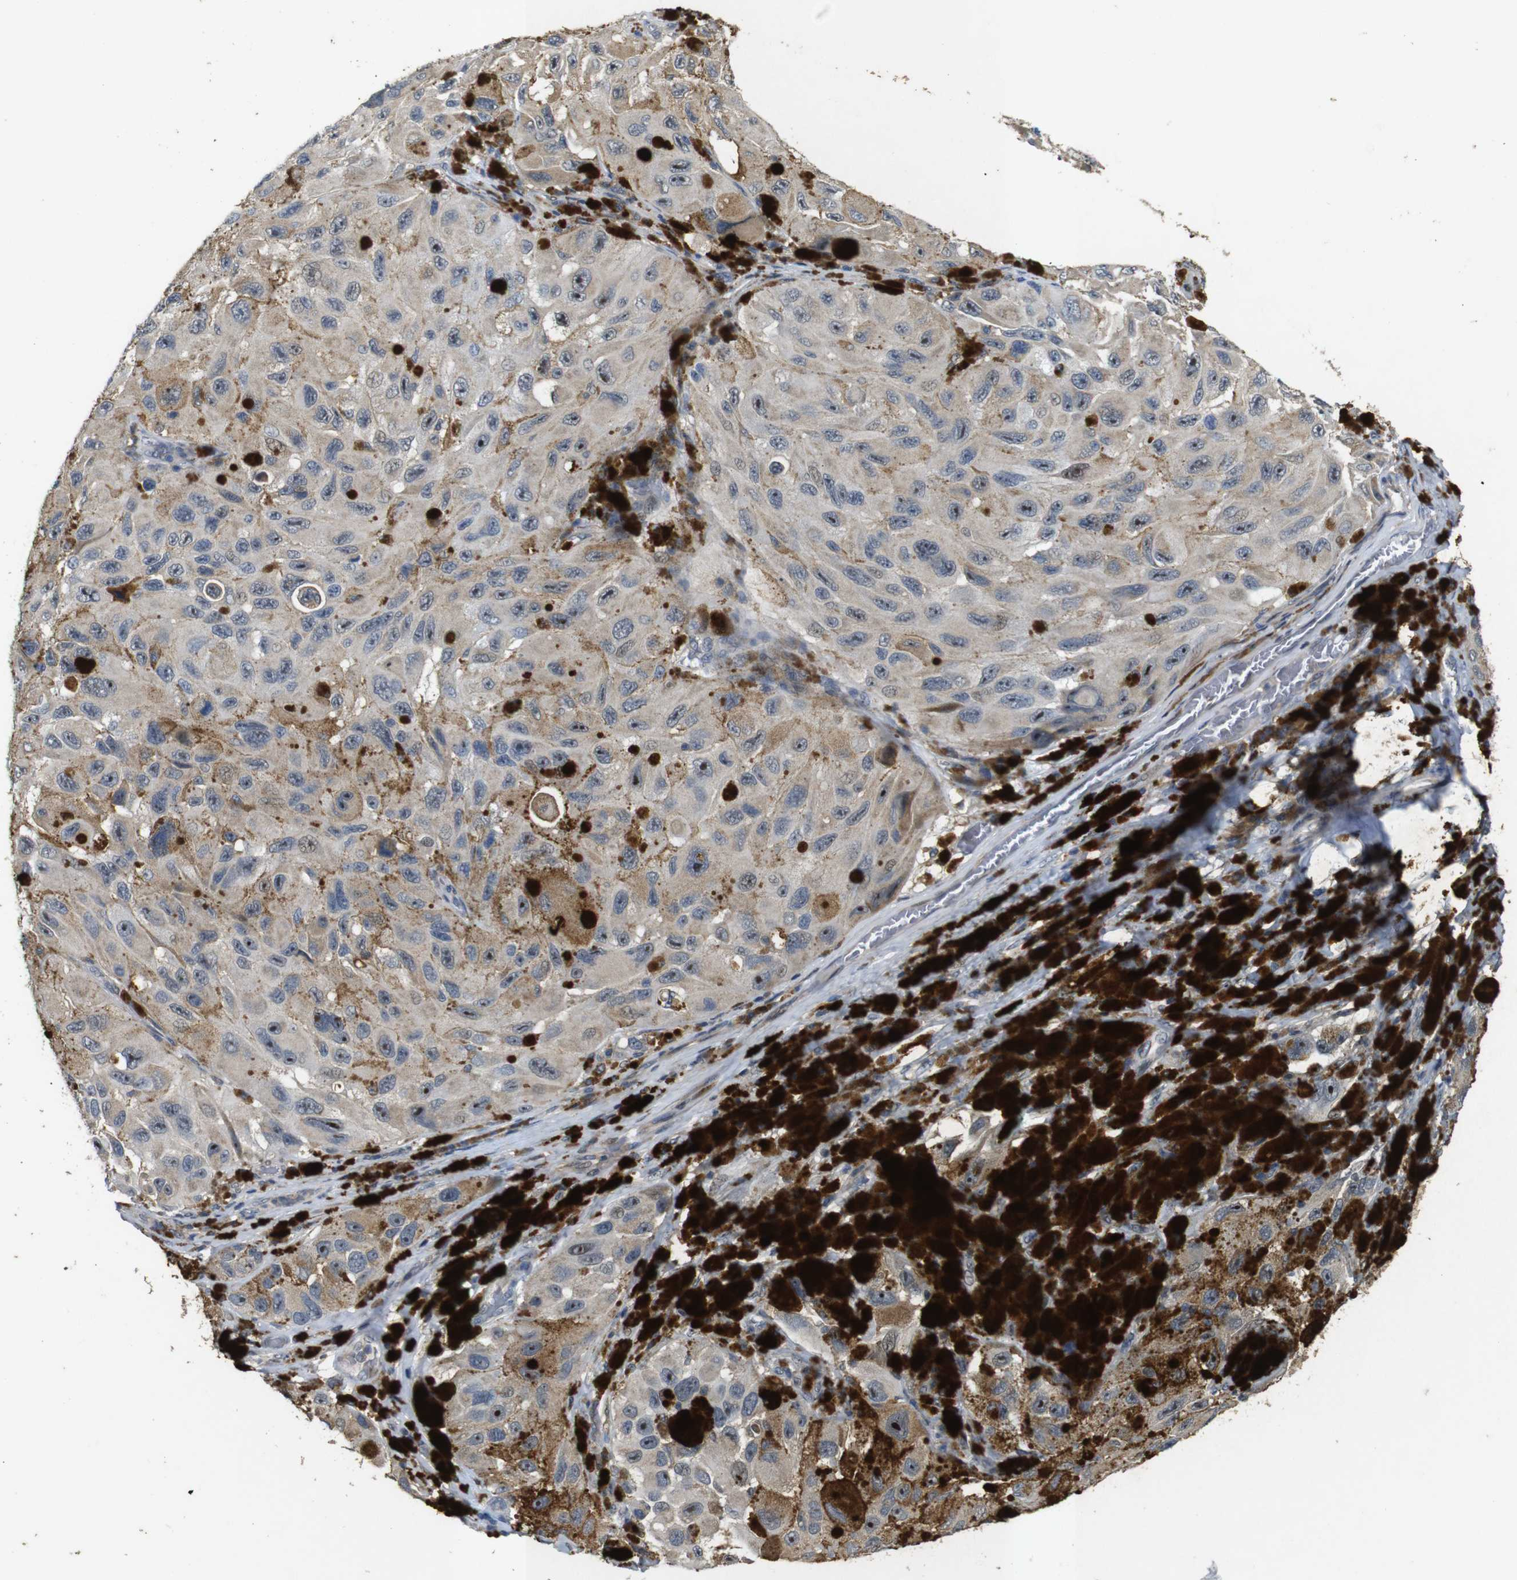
{"staining": {"intensity": "weak", "quantity": "25%-75%", "location": "cytoplasmic/membranous,nuclear"}, "tissue": "melanoma", "cell_type": "Tumor cells", "image_type": "cancer", "snomed": [{"axis": "morphology", "description": "Malignant melanoma, NOS"}, {"axis": "topography", "description": "Skin"}], "caption": "Melanoma stained for a protein (brown) exhibits weak cytoplasmic/membranous and nuclear positive staining in approximately 25%-75% of tumor cells.", "gene": "MAGI2", "patient": {"sex": "female", "age": 73}}